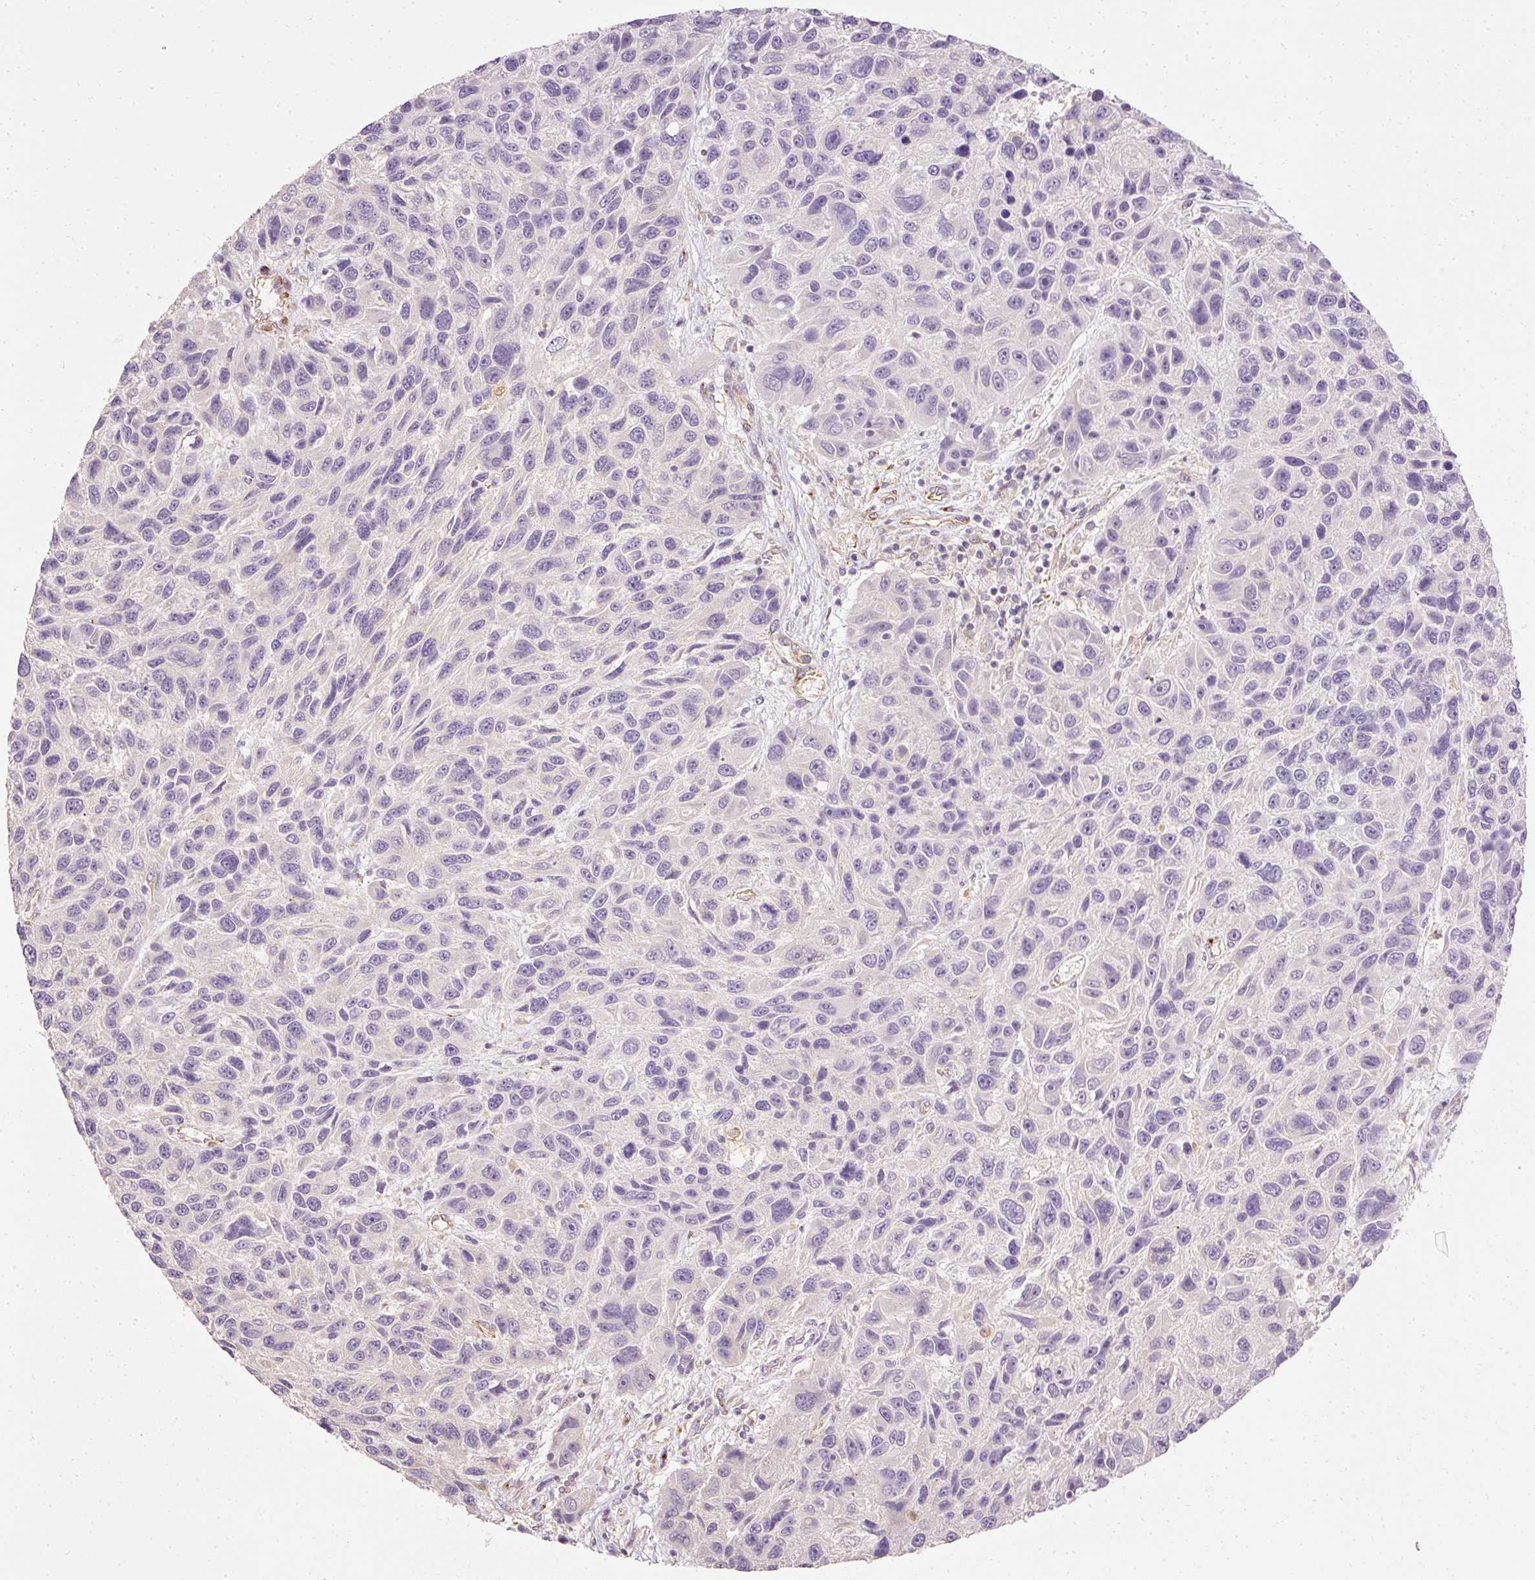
{"staining": {"intensity": "negative", "quantity": "none", "location": "none"}, "tissue": "melanoma", "cell_type": "Tumor cells", "image_type": "cancer", "snomed": [{"axis": "morphology", "description": "Malignant melanoma, NOS"}, {"axis": "topography", "description": "Skin"}], "caption": "Immunohistochemical staining of malignant melanoma exhibits no significant positivity in tumor cells.", "gene": "ARMH3", "patient": {"sex": "male", "age": 53}}